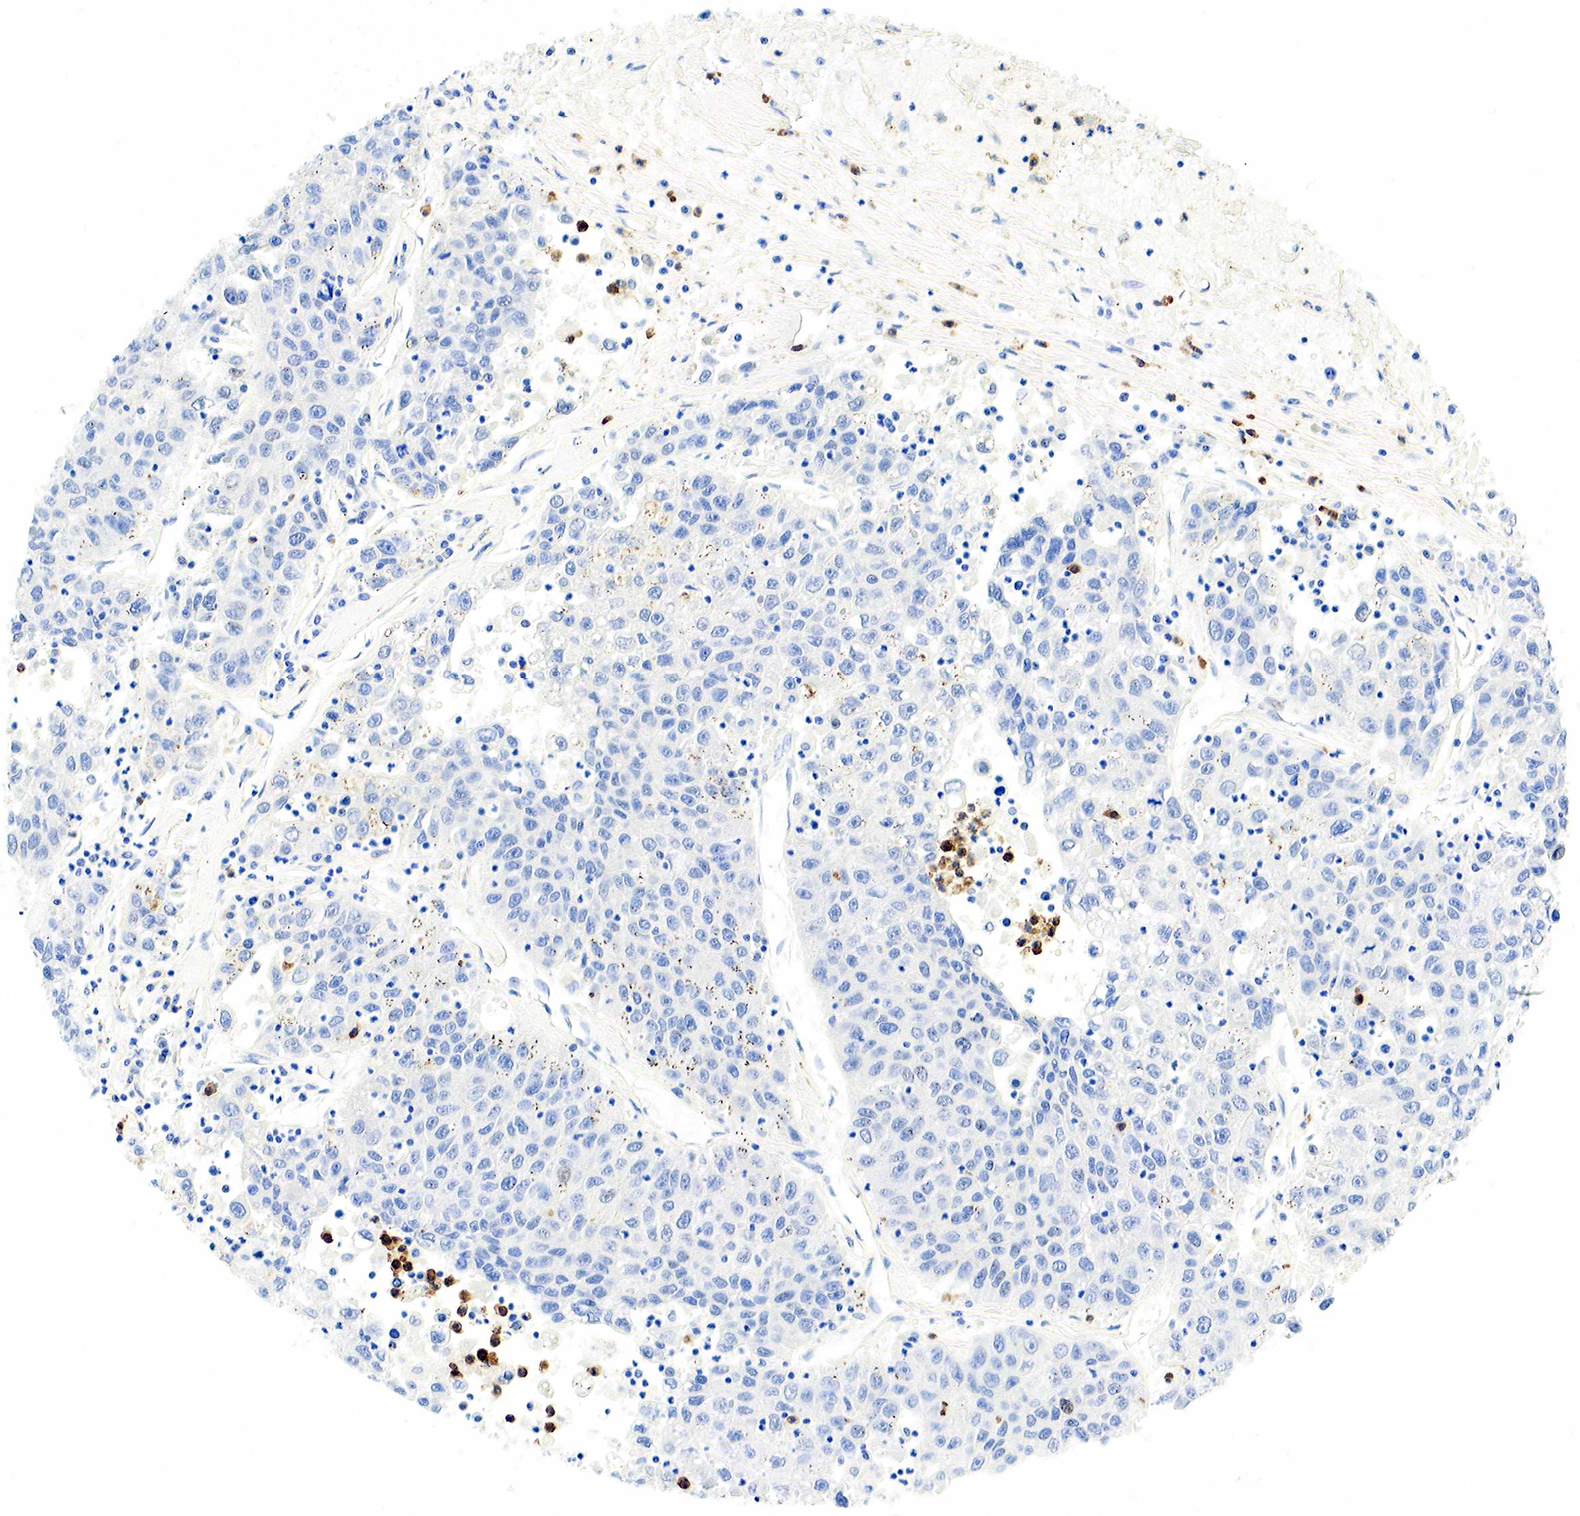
{"staining": {"intensity": "negative", "quantity": "none", "location": "none"}, "tissue": "liver cancer", "cell_type": "Tumor cells", "image_type": "cancer", "snomed": [{"axis": "morphology", "description": "Carcinoma, Hepatocellular, NOS"}, {"axis": "topography", "description": "Liver"}], "caption": "This is an immunohistochemistry image of human liver hepatocellular carcinoma. There is no positivity in tumor cells.", "gene": "FUT4", "patient": {"sex": "male", "age": 49}}